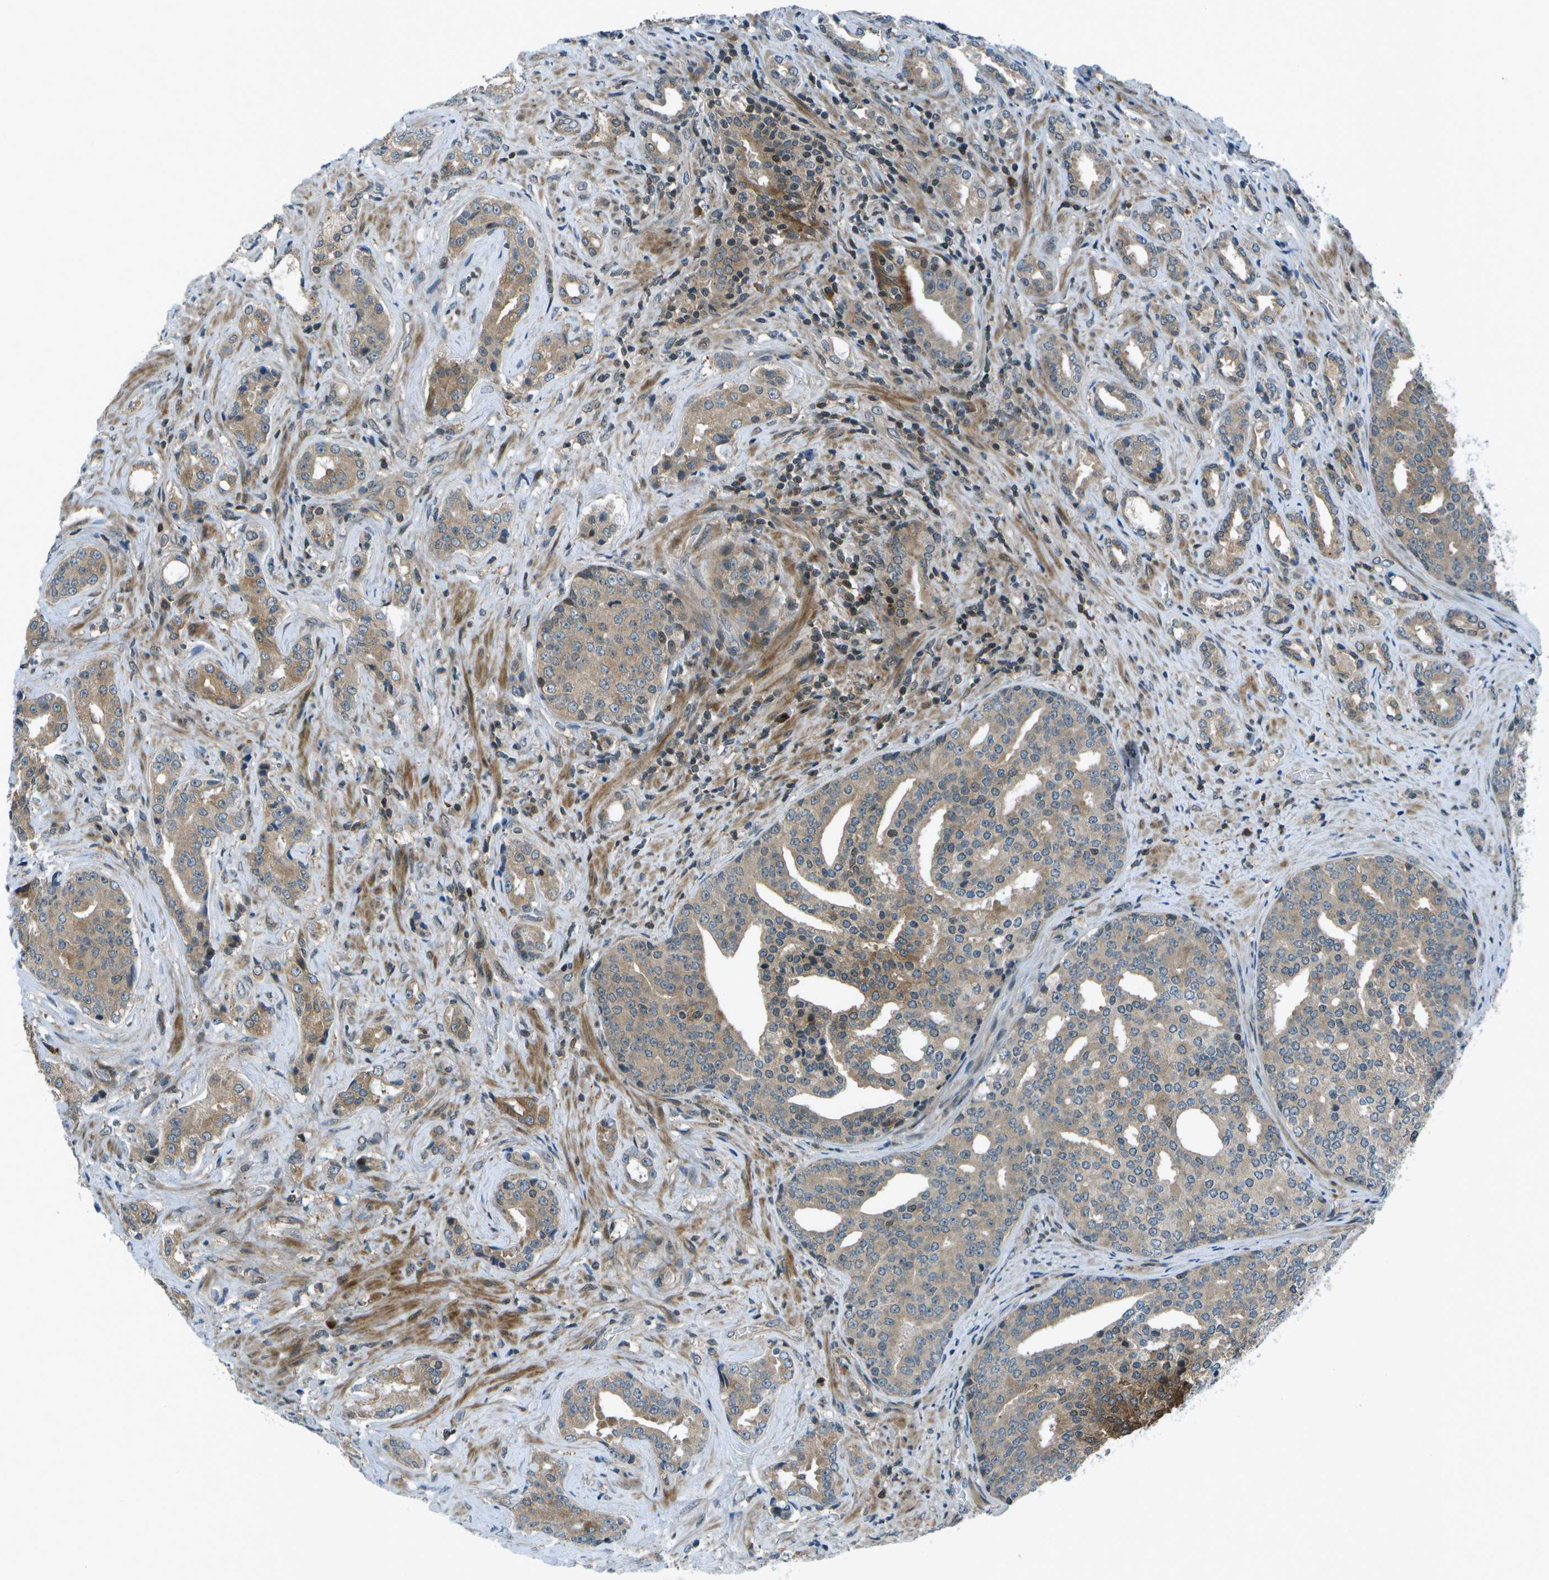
{"staining": {"intensity": "moderate", "quantity": "25%-75%", "location": "cytoplasmic/membranous"}, "tissue": "prostate cancer", "cell_type": "Tumor cells", "image_type": "cancer", "snomed": [{"axis": "morphology", "description": "Adenocarcinoma, High grade"}, {"axis": "topography", "description": "Prostate"}], "caption": "A high-resolution image shows IHC staining of prostate cancer (high-grade adenocarcinoma), which exhibits moderate cytoplasmic/membranous positivity in approximately 25%-75% of tumor cells.", "gene": "TMEM19", "patient": {"sex": "male", "age": 71}}